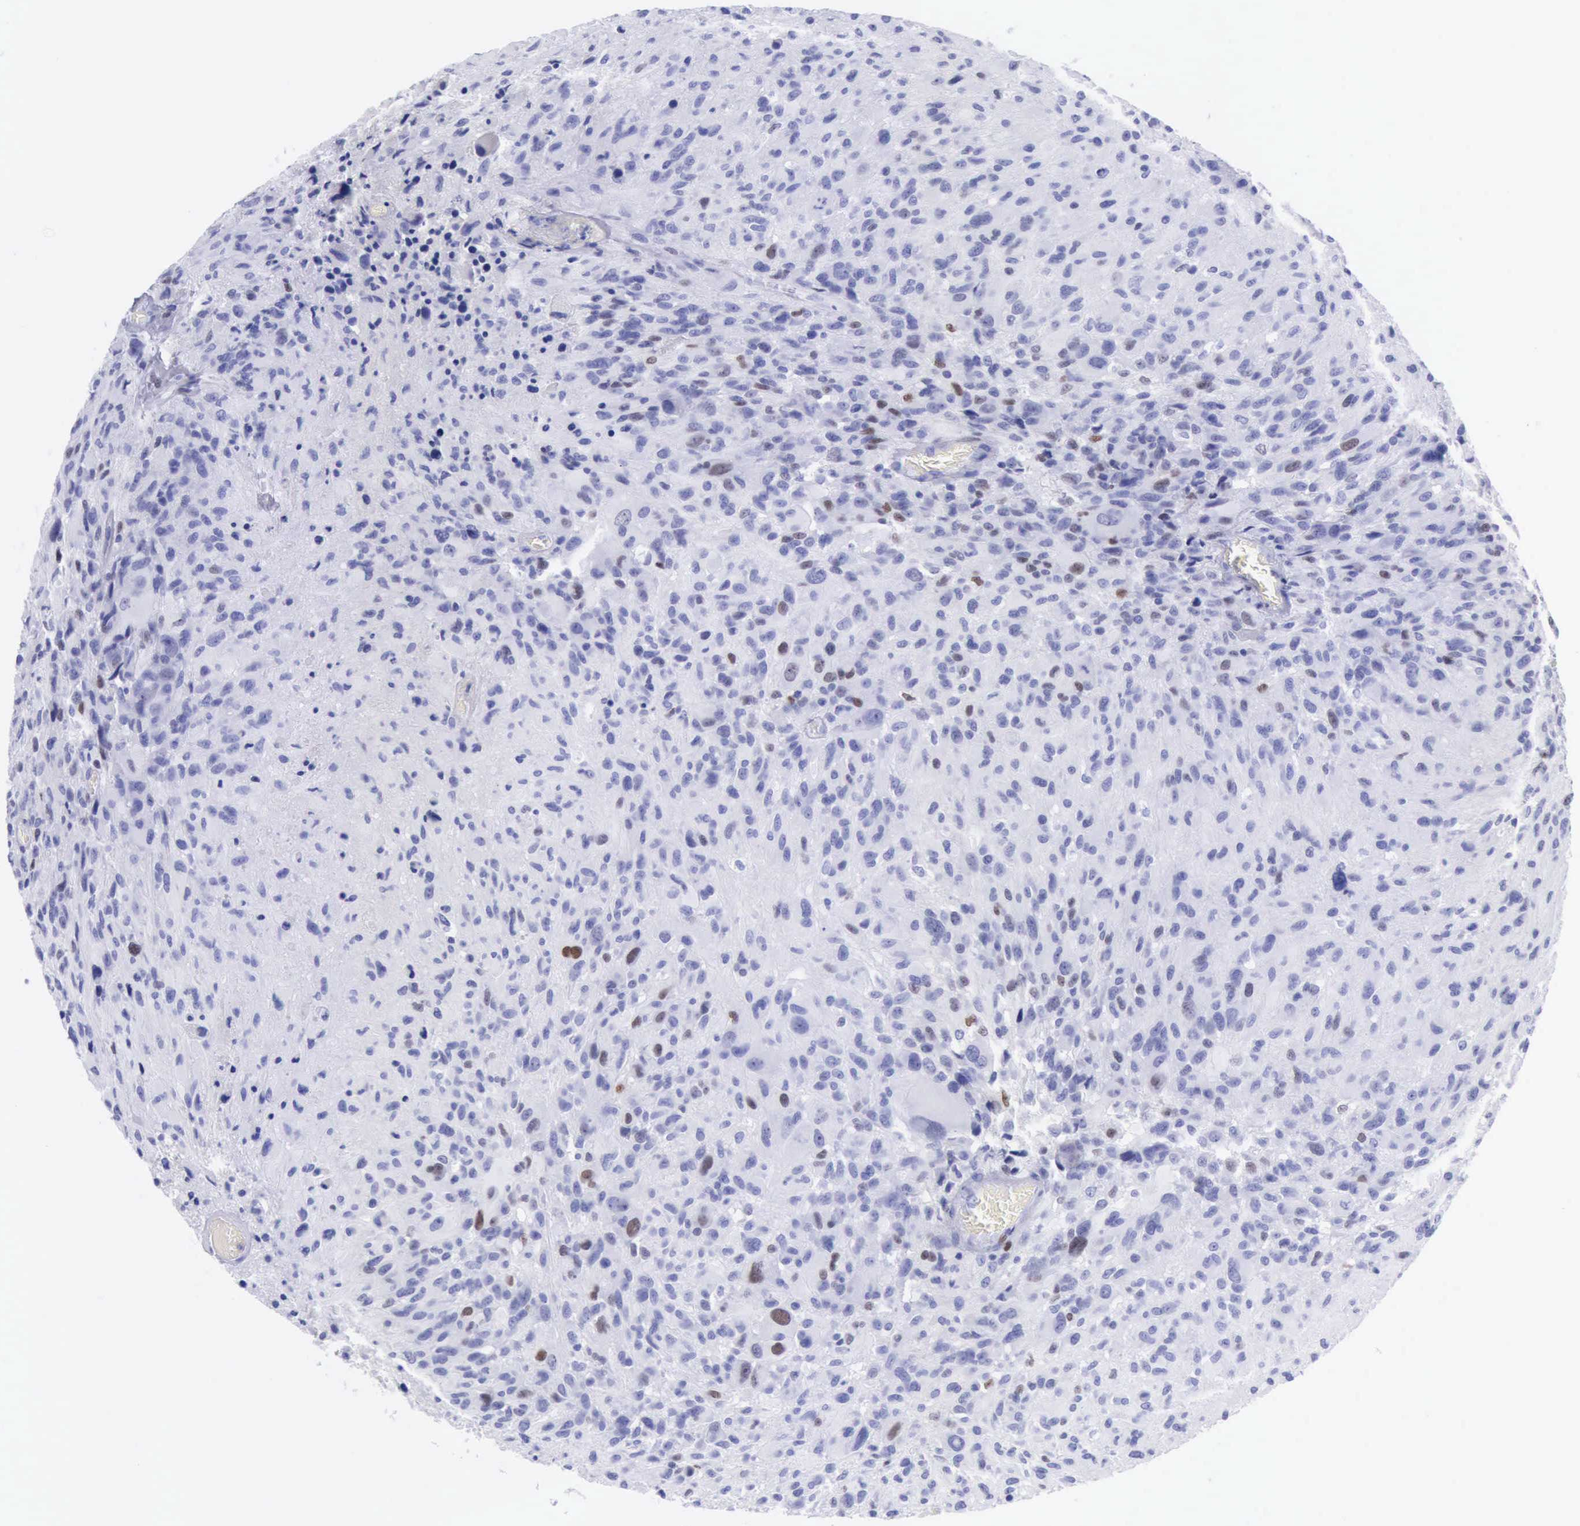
{"staining": {"intensity": "strong", "quantity": "<25%", "location": "nuclear"}, "tissue": "glioma", "cell_type": "Tumor cells", "image_type": "cancer", "snomed": [{"axis": "morphology", "description": "Glioma, malignant, High grade"}, {"axis": "topography", "description": "Brain"}], "caption": "A high-resolution photomicrograph shows immunohistochemistry (IHC) staining of malignant glioma (high-grade), which demonstrates strong nuclear positivity in about <25% of tumor cells.", "gene": "MCM2", "patient": {"sex": "male", "age": 69}}